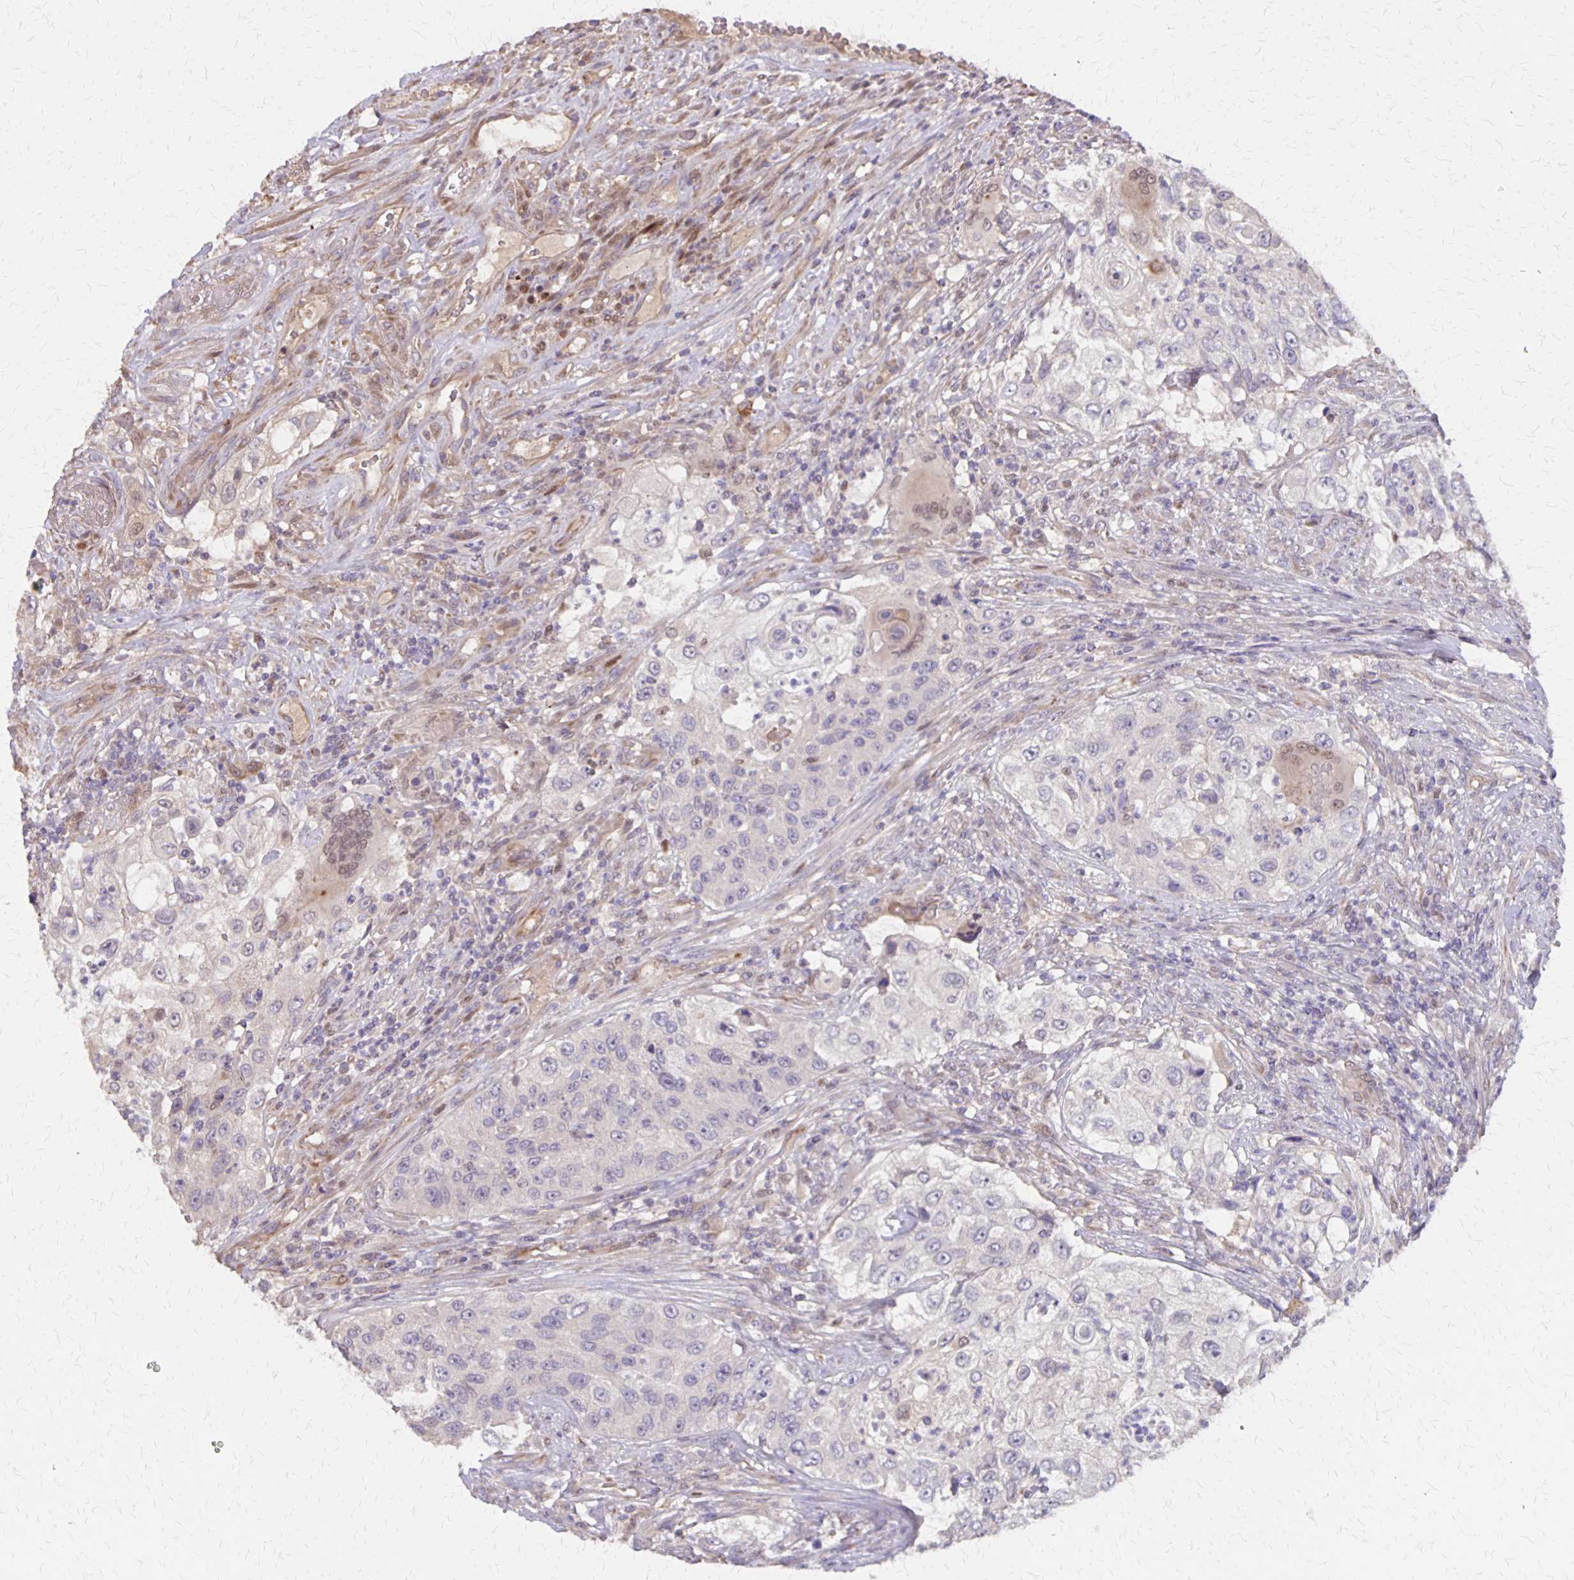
{"staining": {"intensity": "negative", "quantity": "none", "location": "none"}, "tissue": "urothelial cancer", "cell_type": "Tumor cells", "image_type": "cancer", "snomed": [{"axis": "morphology", "description": "Urothelial carcinoma, High grade"}, {"axis": "topography", "description": "Urinary bladder"}], "caption": "A high-resolution micrograph shows immunohistochemistry (IHC) staining of urothelial cancer, which demonstrates no significant expression in tumor cells.", "gene": "NOG", "patient": {"sex": "female", "age": 60}}